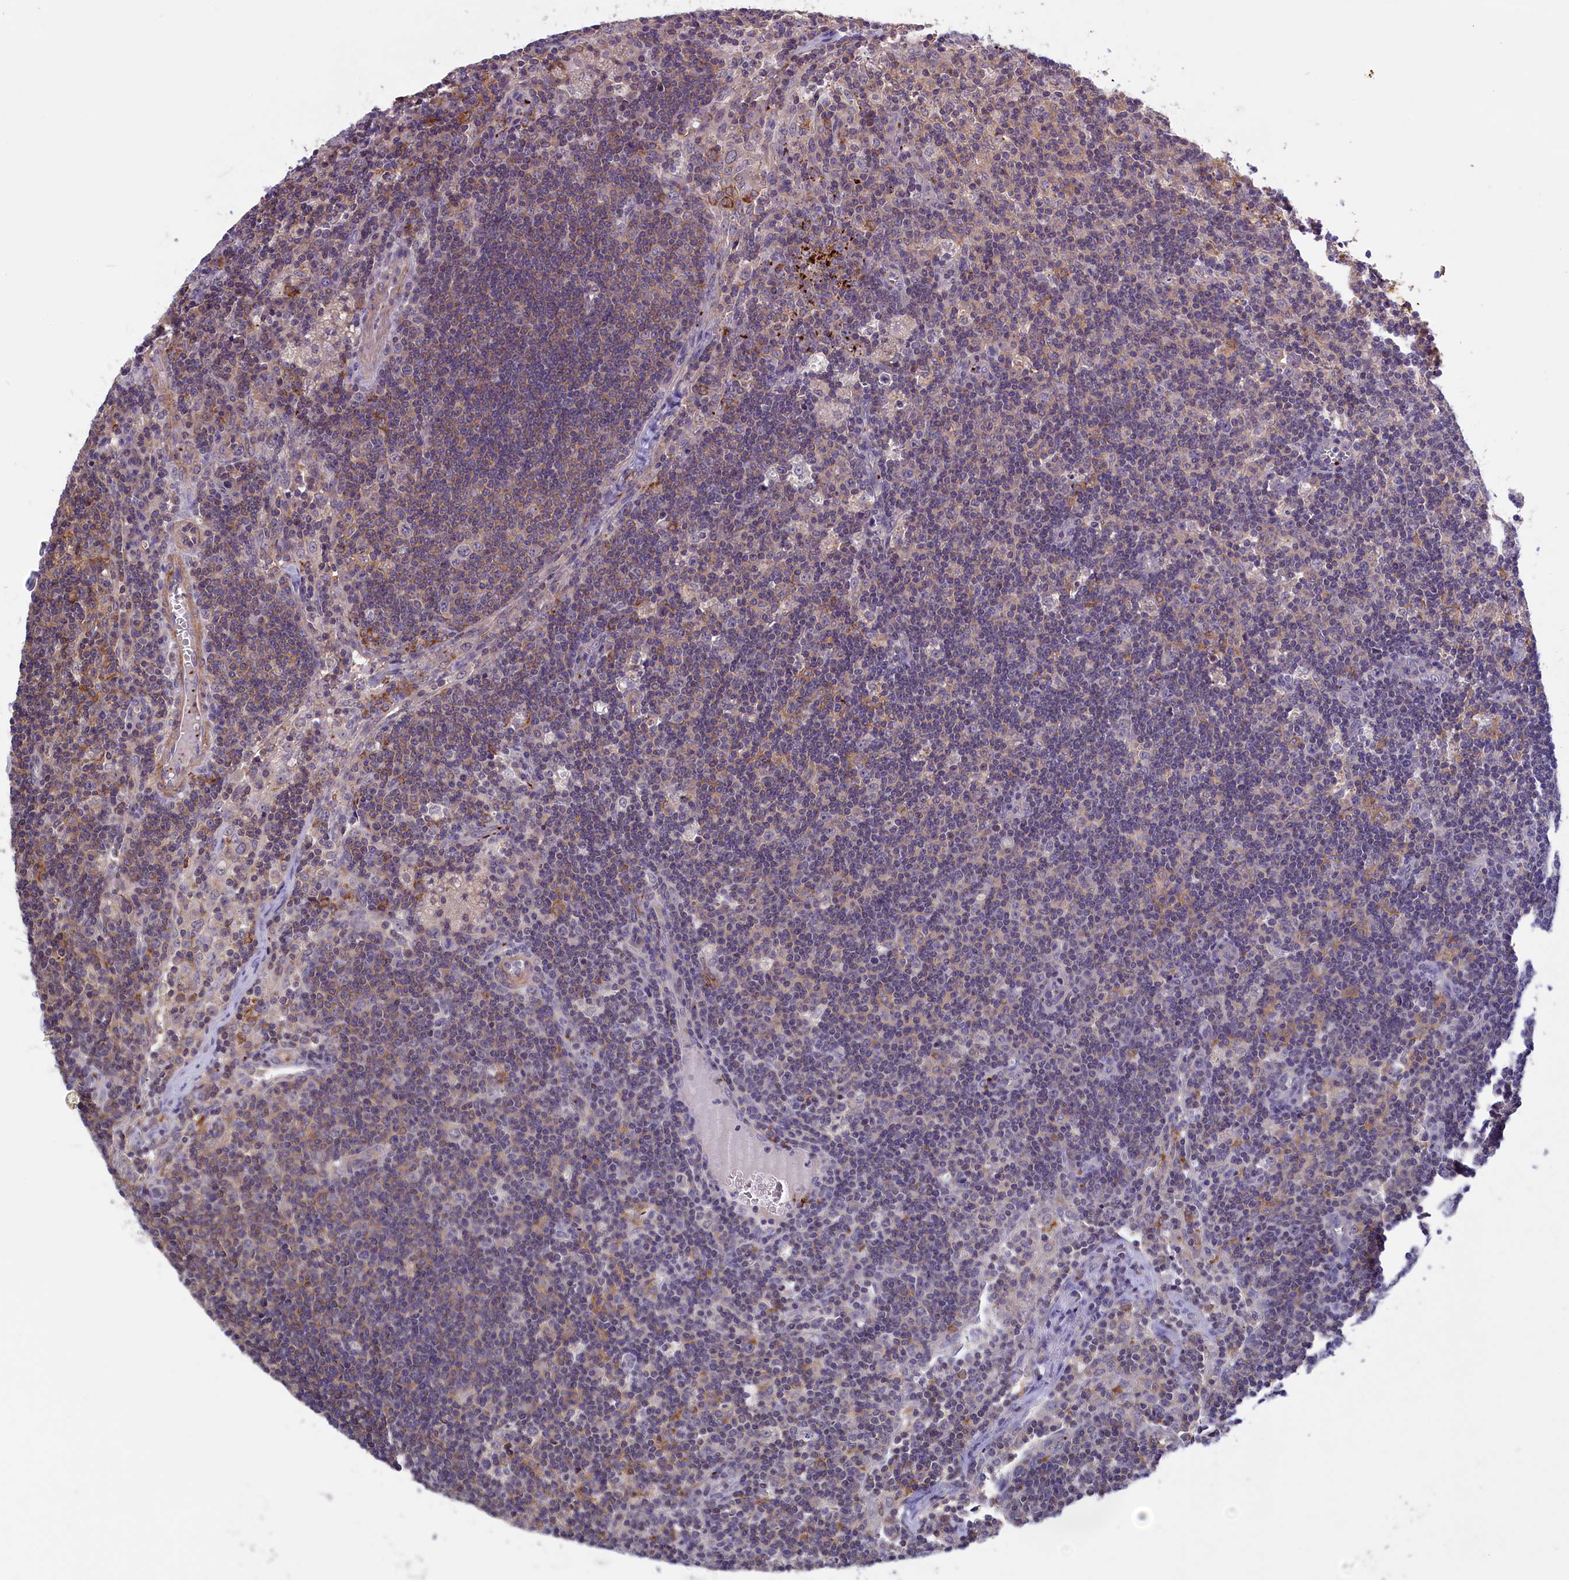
{"staining": {"intensity": "negative", "quantity": "none", "location": "none"}, "tissue": "lymph node", "cell_type": "Germinal center cells", "image_type": "normal", "snomed": [{"axis": "morphology", "description": "Normal tissue, NOS"}, {"axis": "topography", "description": "Lymph node"}], "caption": "Histopathology image shows no significant protein expression in germinal center cells of unremarkable lymph node. (Brightfield microscopy of DAB (3,3'-diaminobenzidine) IHC at high magnification).", "gene": "HEATR3", "patient": {"sex": "male", "age": 58}}